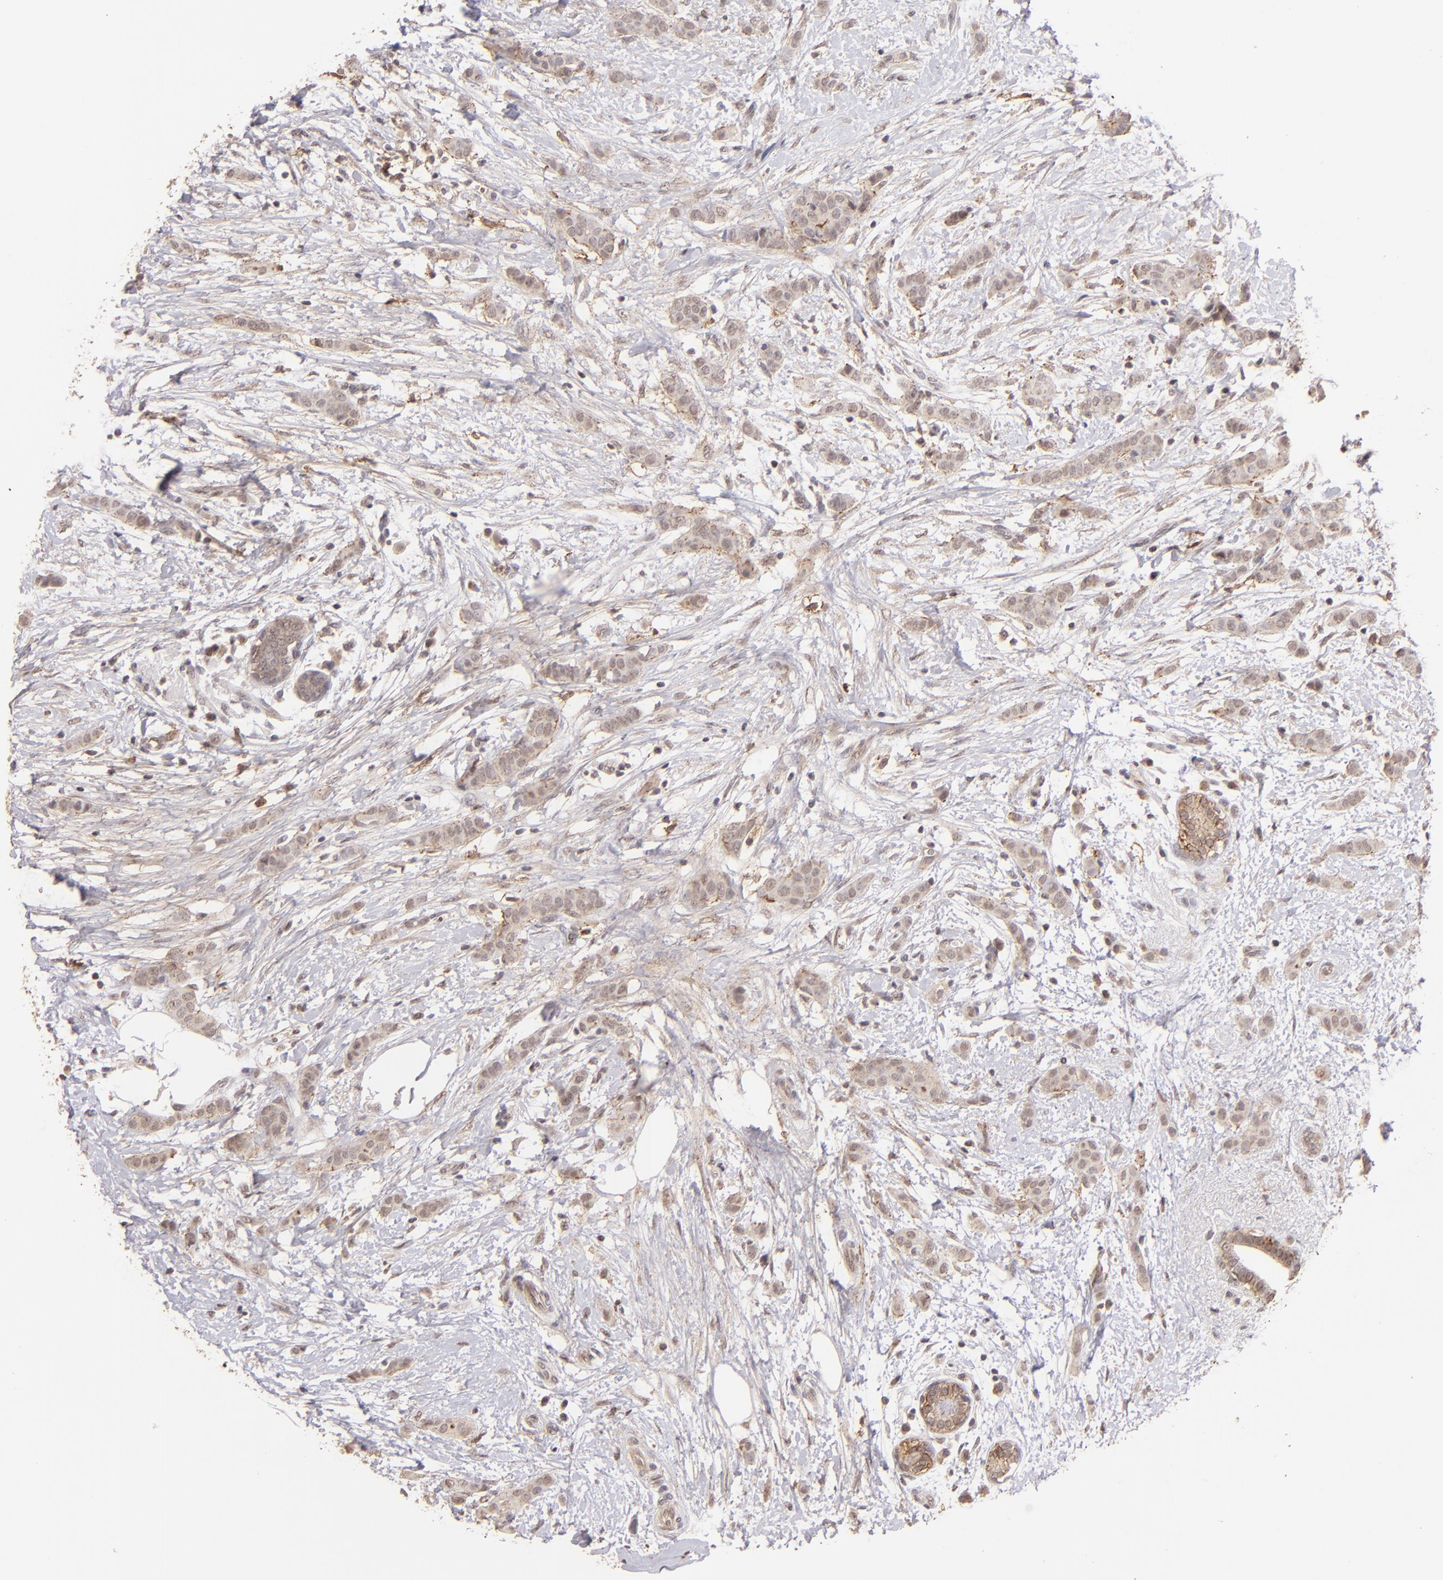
{"staining": {"intensity": "weak", "quantity": ">75%", "location": "cytoplasmic/membranous"}, "tissue": "breast cancer", "cell_type": "Tumor cells", "image_type": "cancer", "snomed": [{"axis": "morphology", "description": "Lobular carcinoma"}, {"axis": "topography", "description": "Breast"}], "caption": "This micrograph demonstrates breast cancer stained with immunohistochemistry (IHC) to label a protein in brown. The cytoplasmic/membranous of tumor cells show weak positivity for the protein. Nuclei are counter-stained blue.", "gene": "CLDN1", "patient": {"sex": "female", "age": 55}}